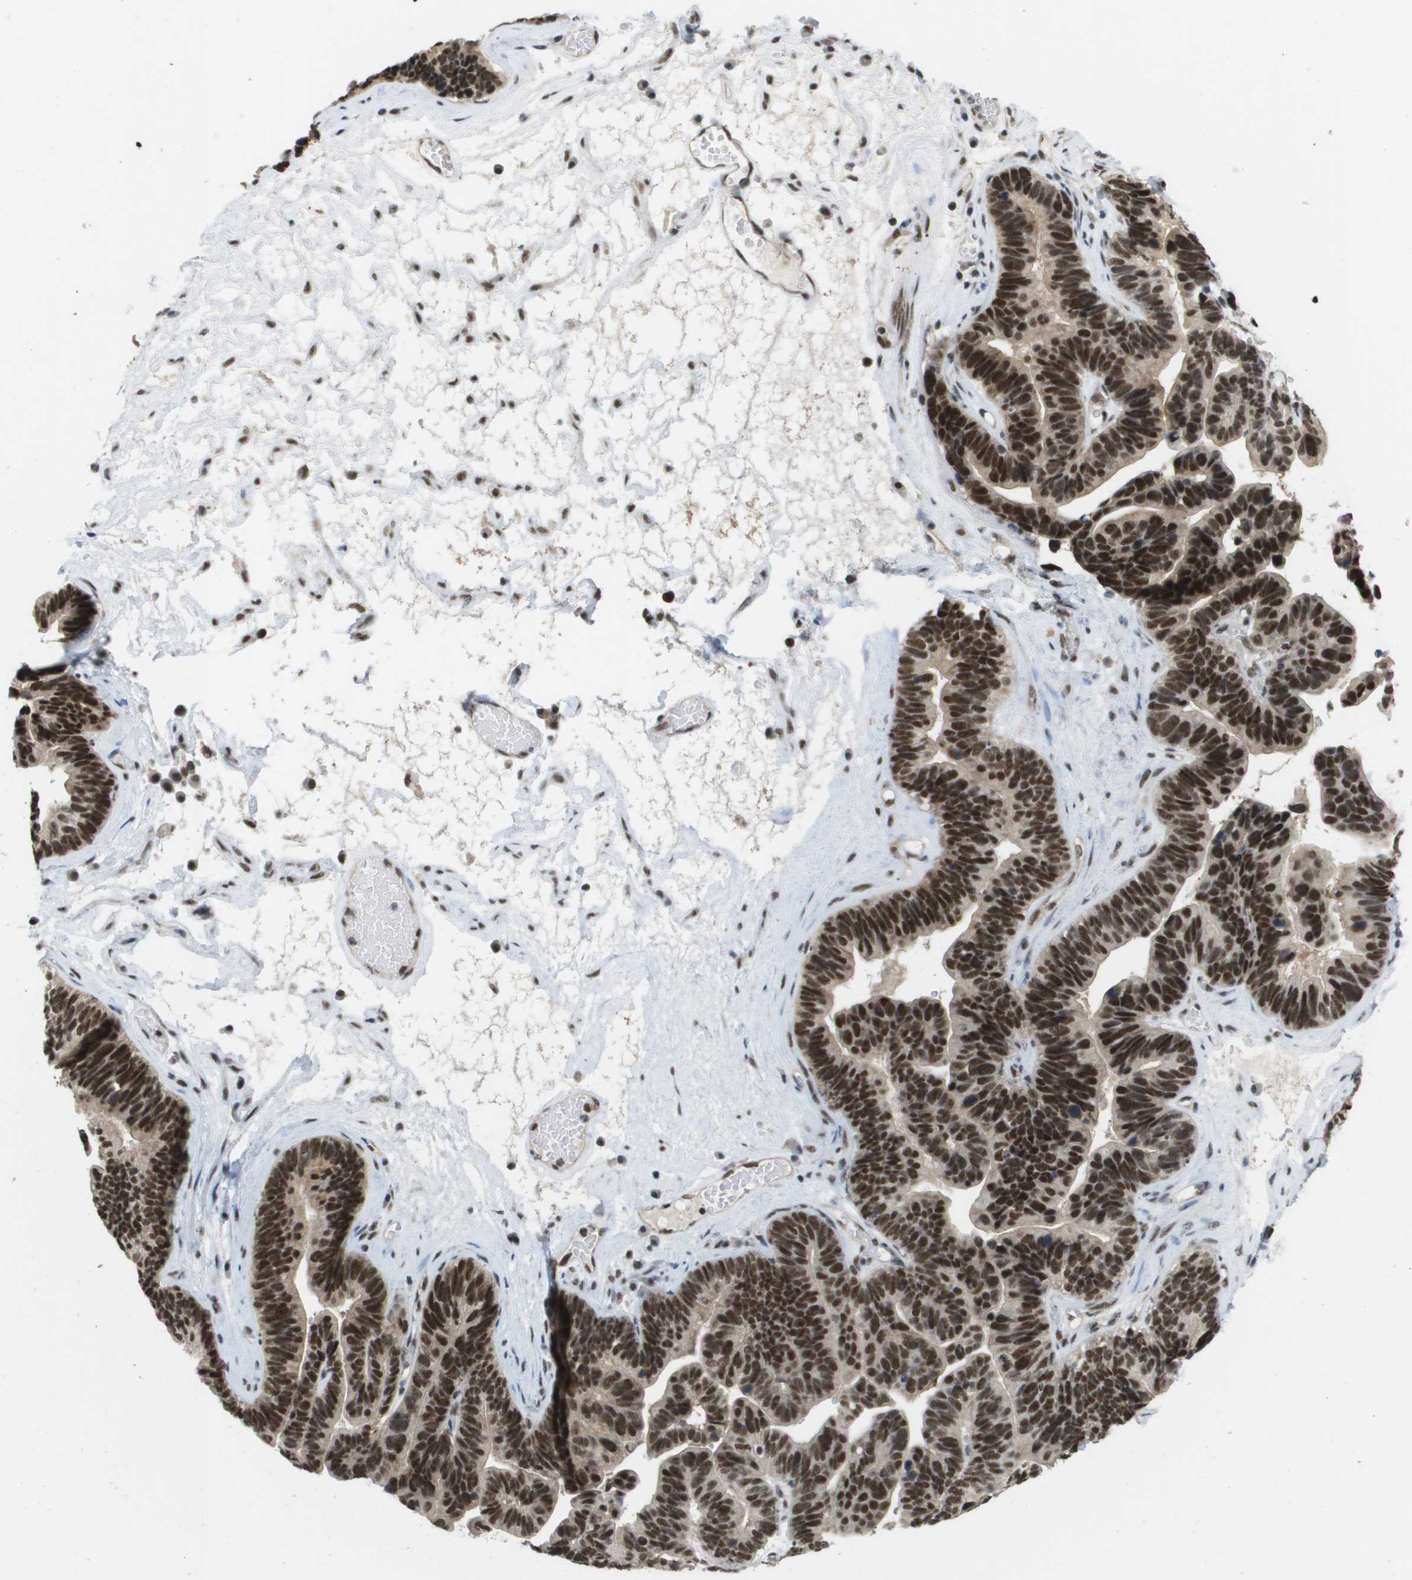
{"staining": {"intensity": "strong", "quantity": ">75%", "location": "nuclear"}, "tissue": "ovarian cancer", "cell_type": "Tumor cells", "image_type": "cancer", "snomed": [{"axis": "morphology", "description": "Cystadenocarcinoma, serous, NOS"}, {"axis": "topography", "description": "Ovary"}], "caption": "High-power microscopy captured an IHC histopathology image of ovarian serous cystadenocarcinoma, revealing strong nuclear expression in approximately >75% of tumor cells.", "gene": "ISY1", "patient": {"sex": "female", "age": 56}}